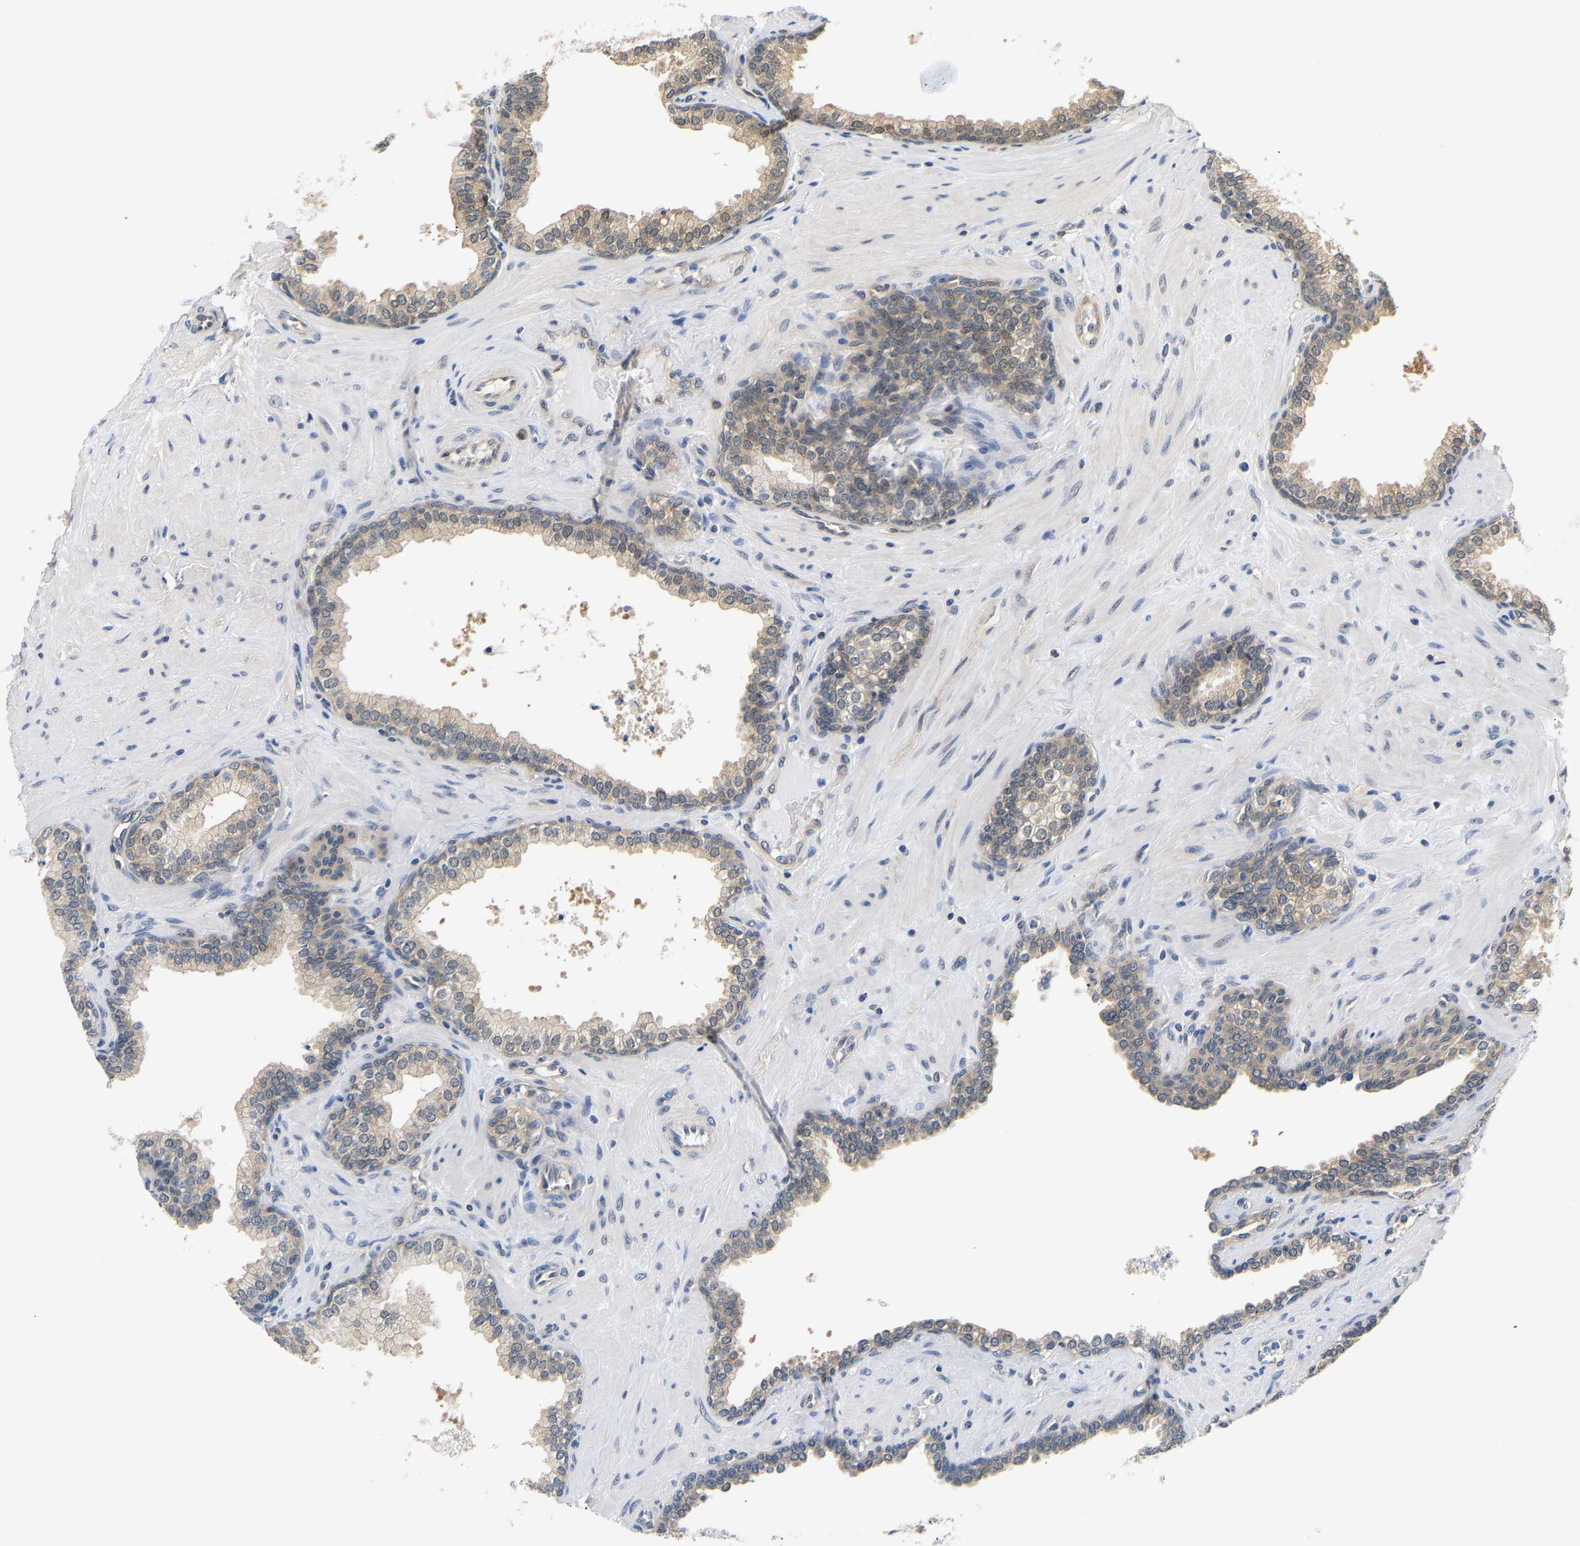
{"staining": {"intensity": "moderate", "quantity": ">75%", "location": "cytoplasmic/membranous"}, "tissue": "prostate cancer", "cell_type": "Tumor cells", "image_type": "cancer", "snomed": [{"axis": "morphology", "description": "Adenocarcinoma, High grade"}, {"axis": "topography", "description": "Prostate"}], "caption": "Prostate cancer was stained to show a protein in brown. There is medium levels of moderate cytoplasmic/membranous staining in about >75% of tumor cells. The staining was performed using DAB (3,3'-diaminobenzidine) to visualize the protein expression in brown, while the nuclei were stained in blue with hematoxylin (Magnification: 20x).", "gene": "ARHGEF12", "patient": {"sex": "male", "age": 52}}